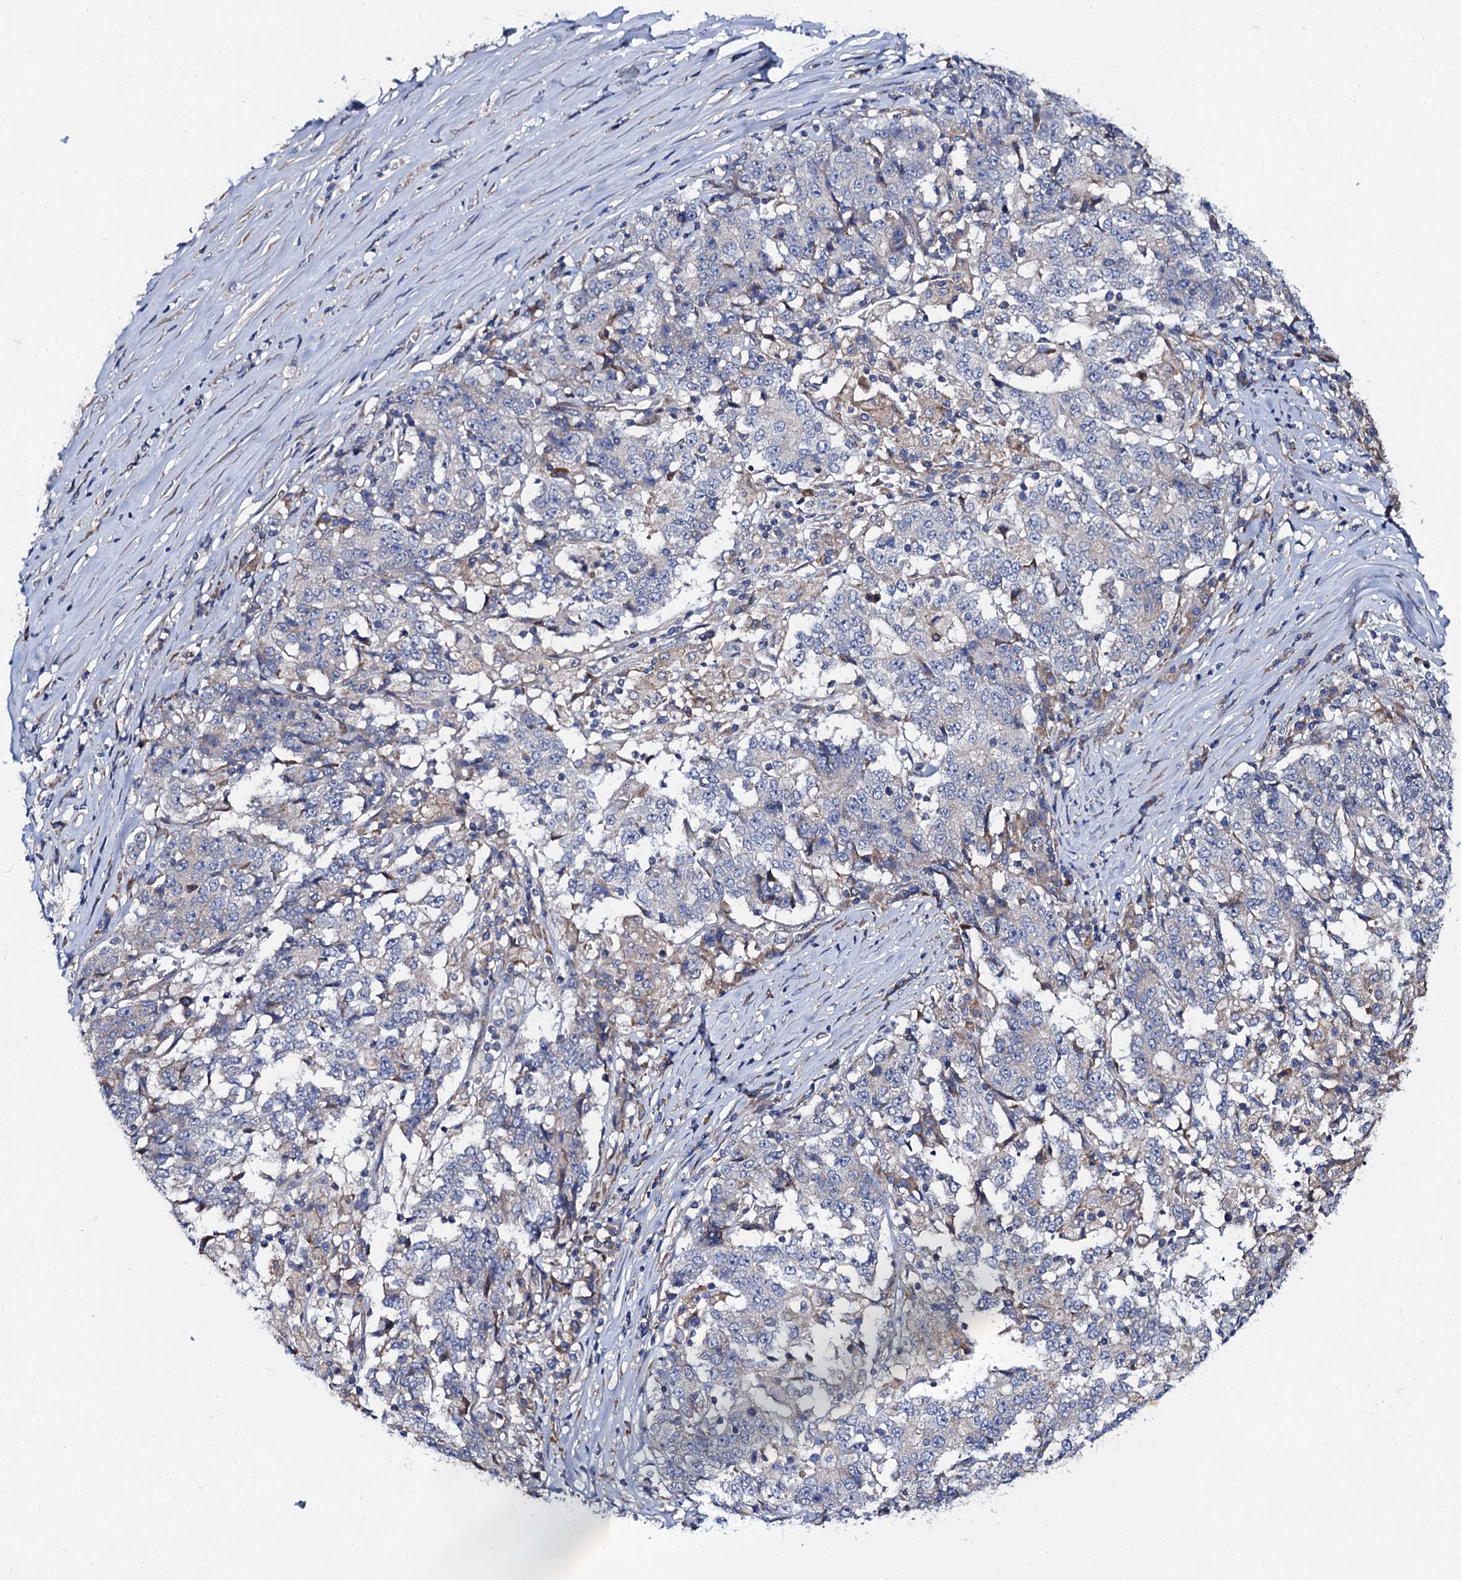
{"staining": {"intensity": "negative", "quantity": "none", "location": "none"}, "tissue": "stomach cancer", "cell_type": "Tumor cells", "image_type": "cancer", "snomed": [{"axis": "morphology", "description": "Adenocarcinoma, NOS"}, {"axis": "topography", "description": "Stomach"}], "caption": "This is a histopathology image of immunohistochemistry staining of stomach cancer (adenocarcinoma), which shows no positivity in tumor cells.", "gene": "PGLS", "patient": {"sex": "male", "age": 59}}